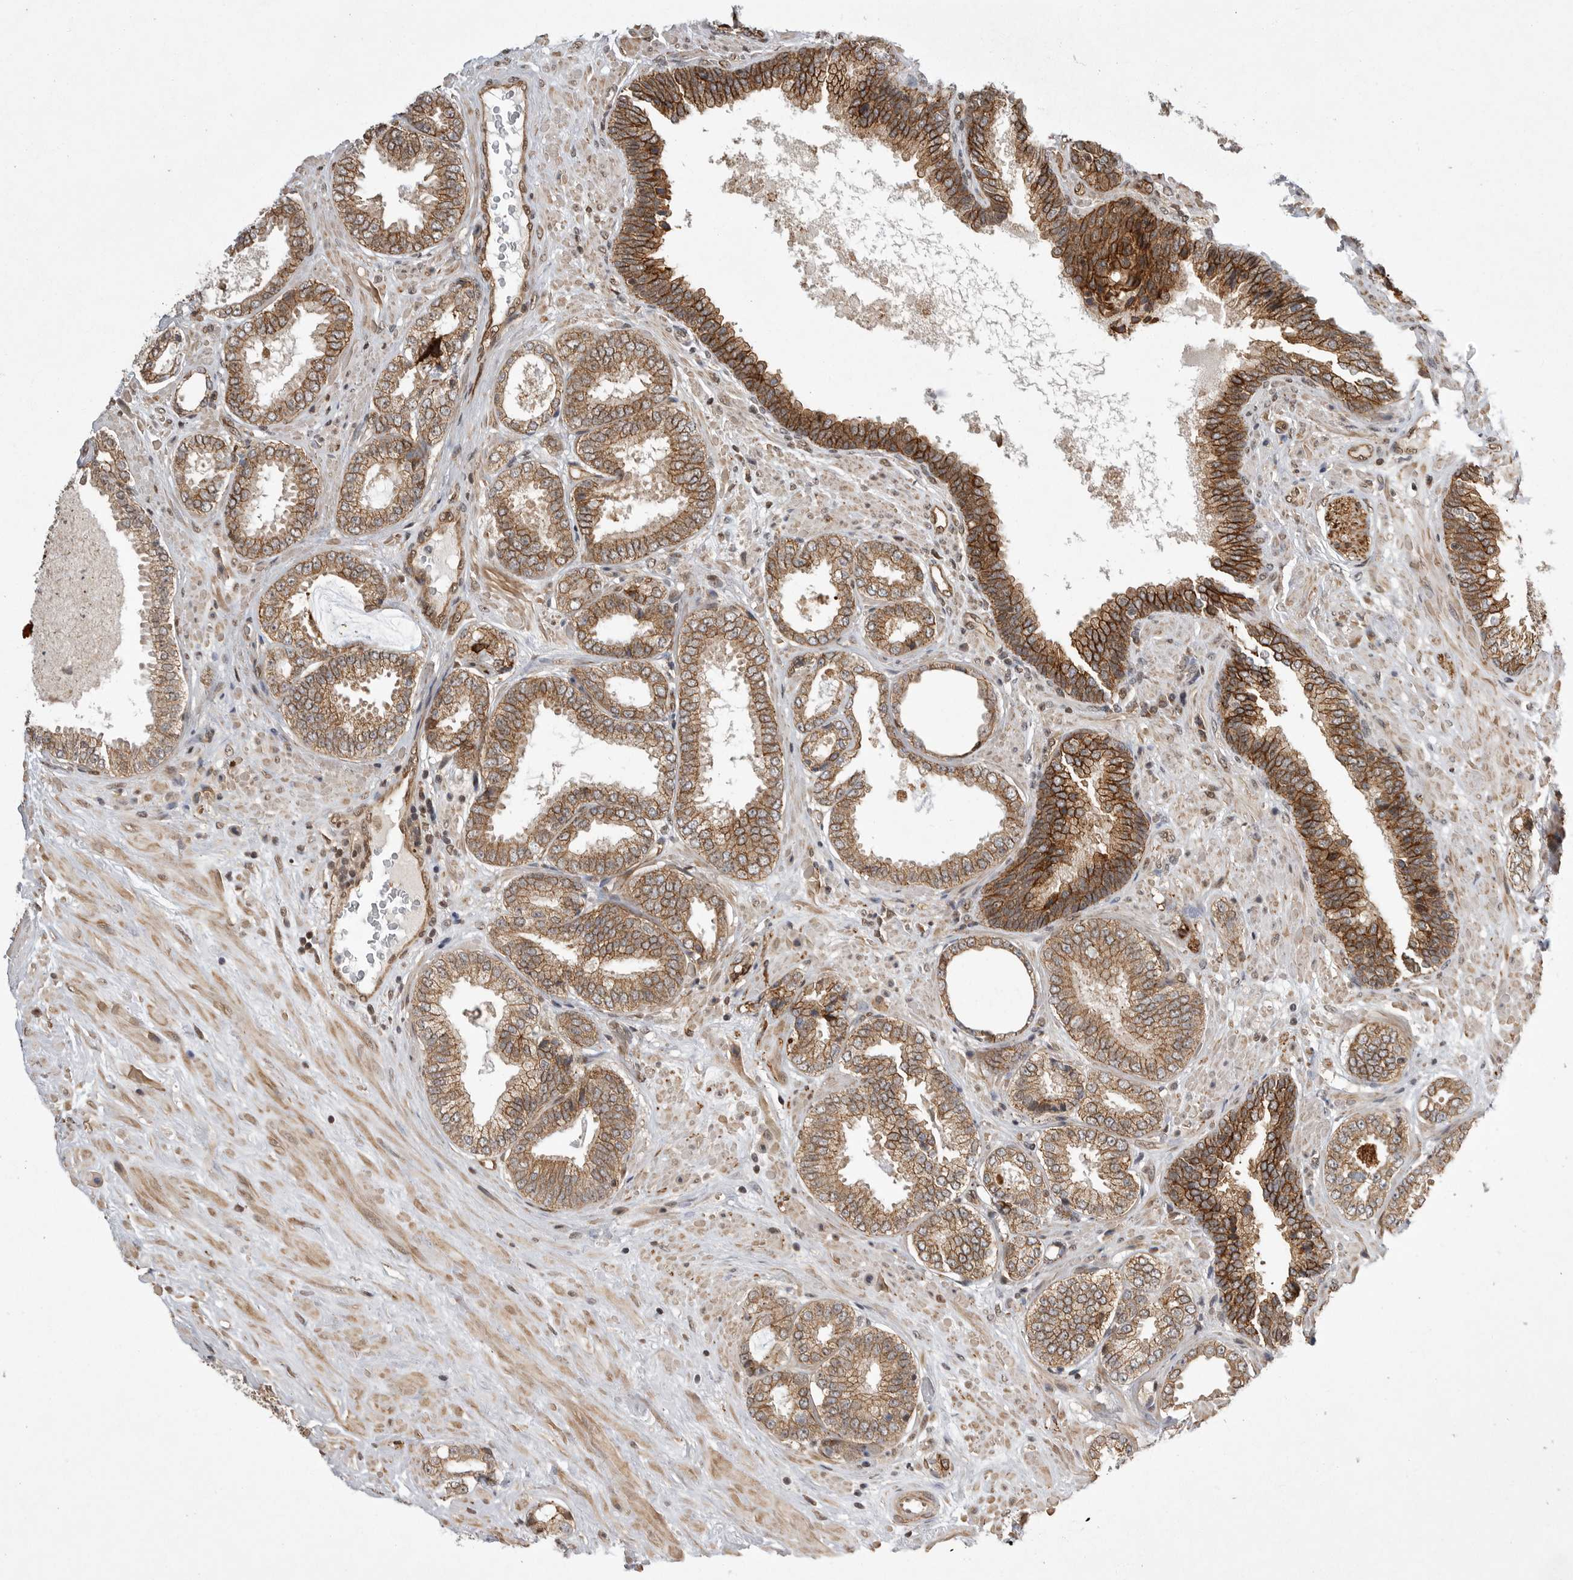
{"staining": {"intensity": "moderate", "quantity": ">75%", "location": "cytoplasmic/membranous"}, "tissue": "prostate cancer", "cell_type": "Tumor cells", "image_type": "cancer", "snomed": [{"axis": "morphology", "description": "Adenocarcinoma, Low grade"}, {"axis": "topography", "description": "Prostate"}], "caption": "Prostate cancer stained for a protein (brown) demonstrates moderate cytoplasmic/membranous positive positivity in approximately >75% of tumor cells.", "gene": "NECTIN1", "patient": {"sex": "male", "age": 71}}